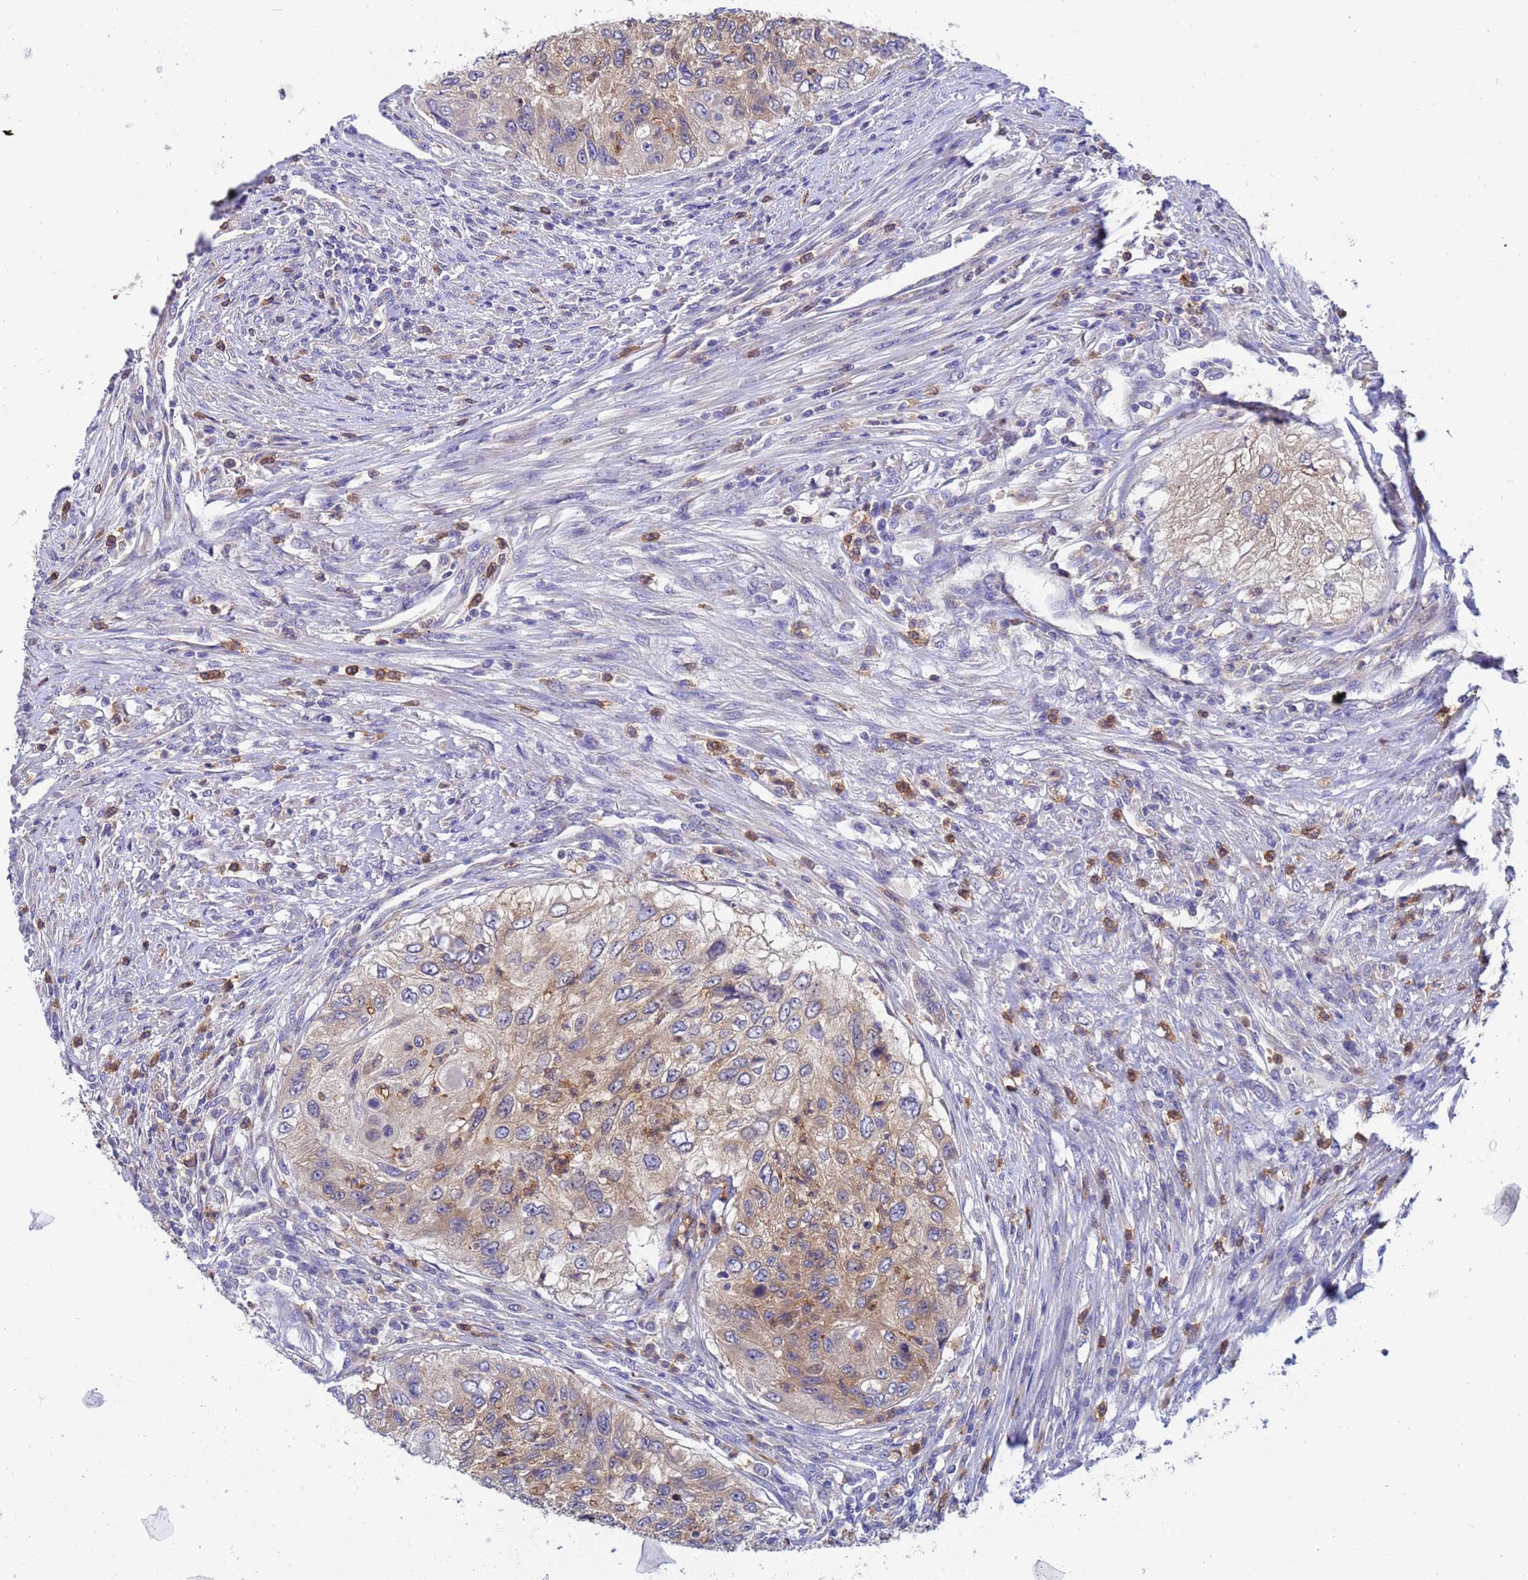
{"staining": {"intensity": "moderate", "quantity": ">75%", "location": "cytoplasmic/membranous"}, "tissue": "urothelial cancer", "cell_type": "Tumor cells", "image_type": "cancer", "snomed": [{"axis": "morphology", "description": "Urothelial carcinoma, High grade"}, {"axis": "topography", "description": "Urinary bladder"}], "caption": "Protein expression analysis of urothelial carcinoma (high-grade) displays moderate cytoplasmic/membranous staining in about >75% of tumor cells.", "gene": "TTLL11", "patient": {"sex": "female", "age": 60}}